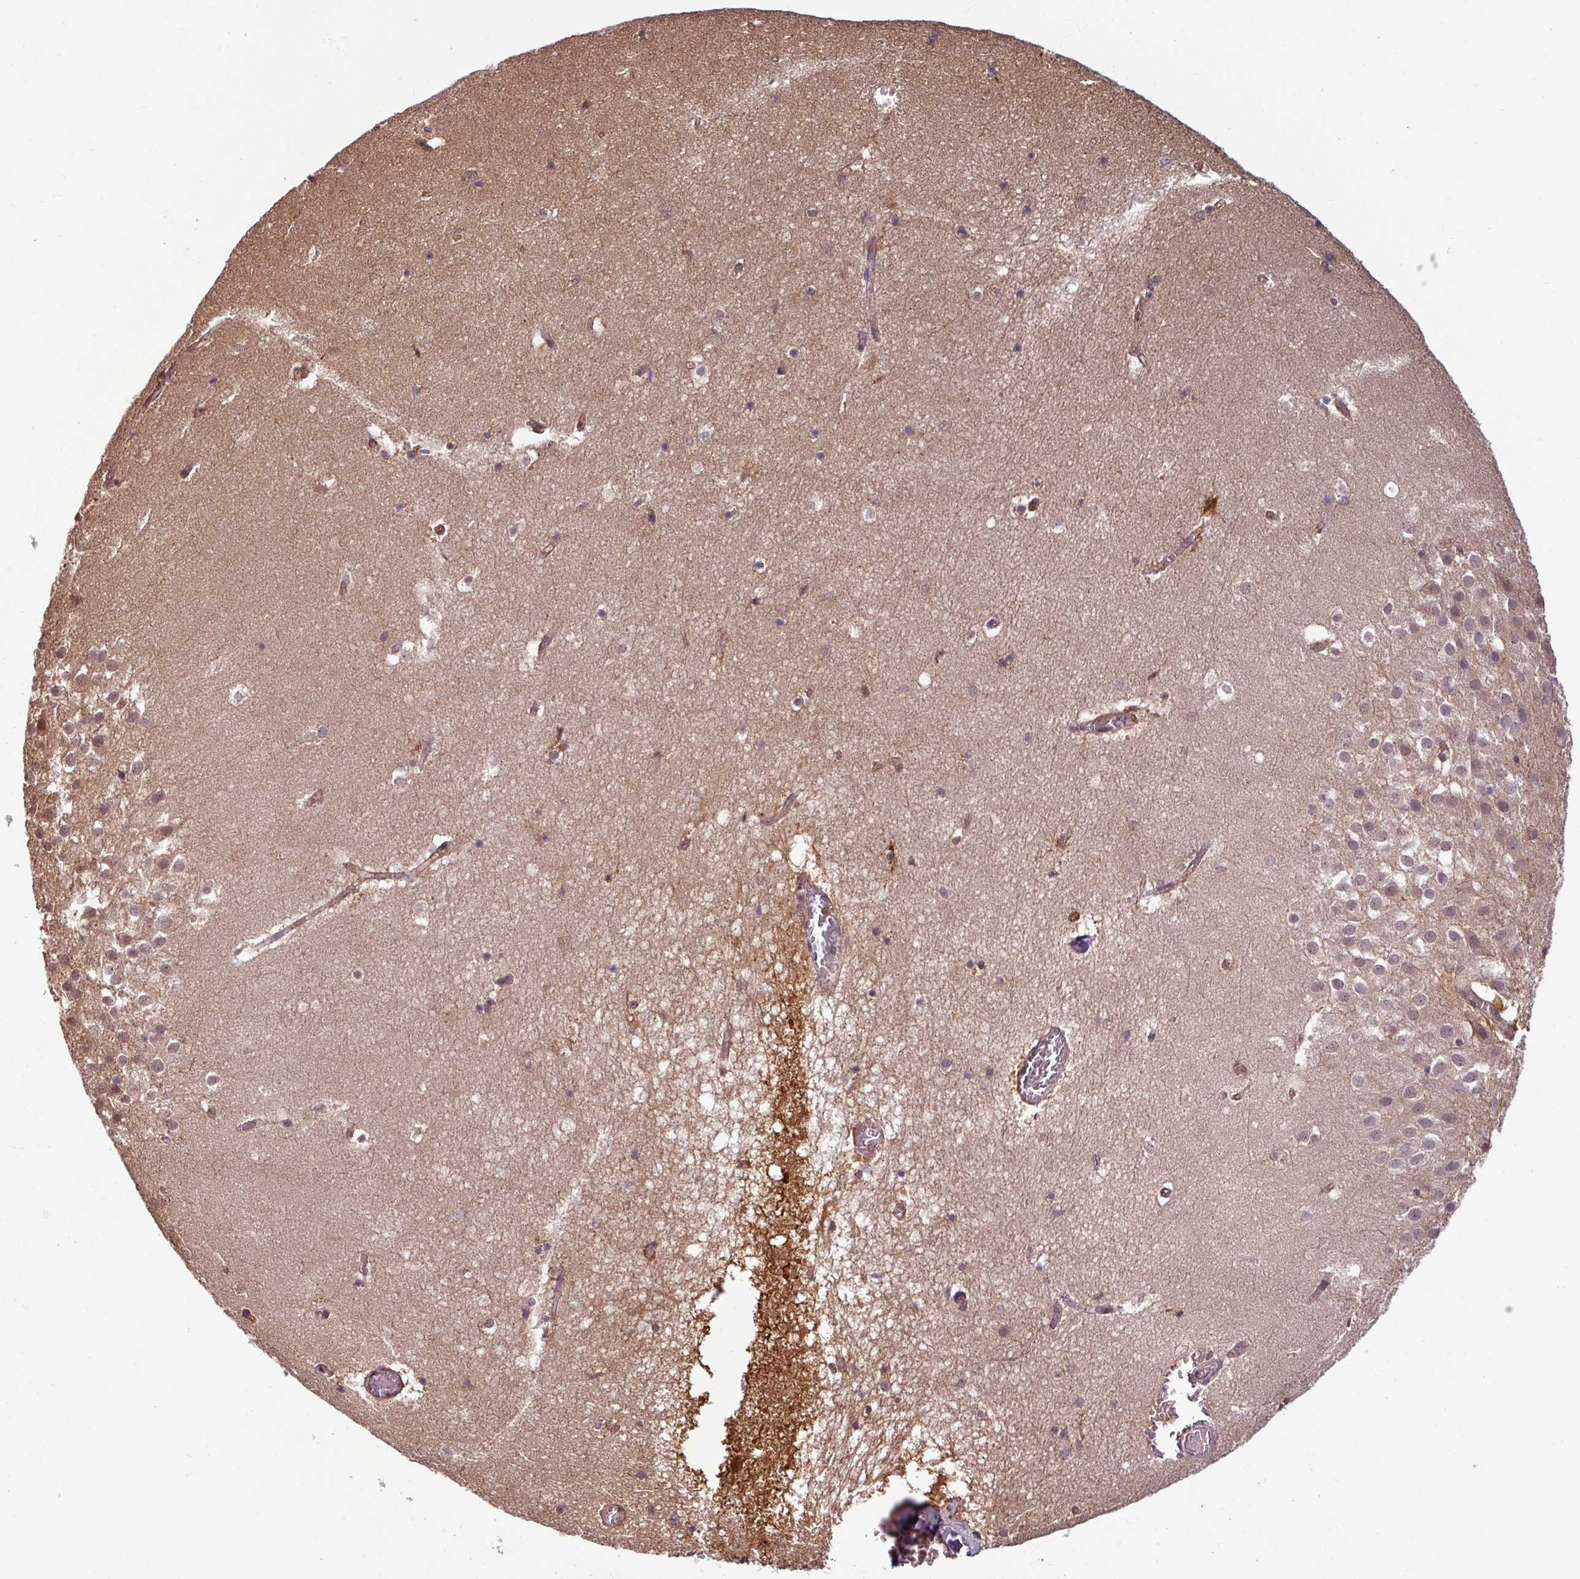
{"staining": {"intensity": "moderate", "quantity": "25%-75%", "location": "nuclear"}, "tissue": "hippocampus", "cell_type": "Glial cells", "image_type": "normal", "snomed": [{"axis": "morphology", "description": "Normal tissue, NOS"}, {"axis": "topography", "description": "Hippocampus"}], "caption": "About 25%-75% of glial cells in benign human hippocampus reveal moderate nuclear protein expression as visualized by brown immunohistochemical staining.", "gene": "KCTD11", "patient": {"sex": "female", "age": 52}}